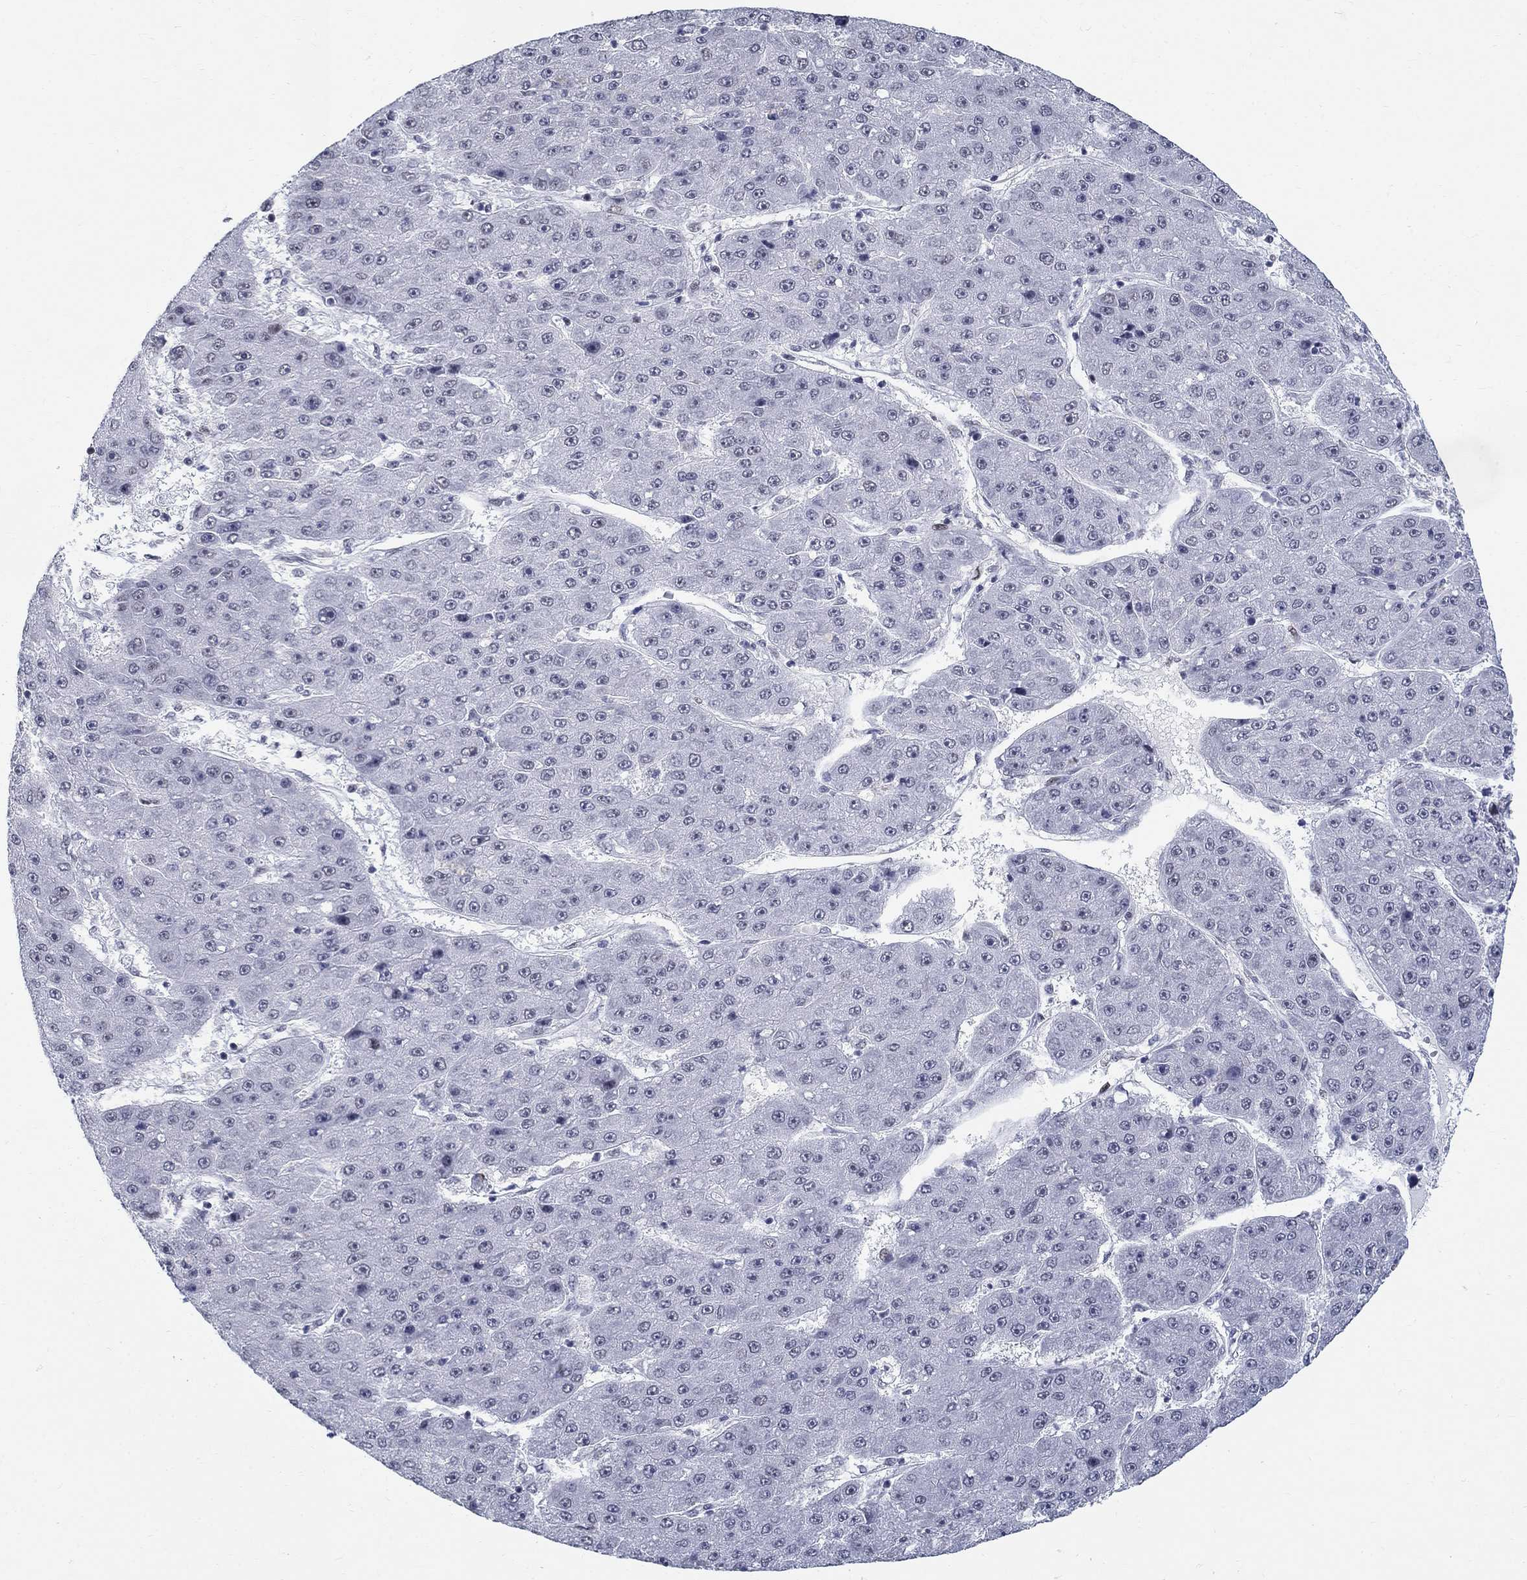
{"staining": {"intensity": "negative", "quantity": "none", "location": "none"}, "tissue": "liver cancer", "cell_type": "Tumor cells", "image_type": "cancer", "snomed": [{"axis": "morphology", "description": "Carcinoma, Hepatocellular, NOS"}, {"axis": "topography", "description": "Liver"}], "caption": "A micrograph of human liver cancer (hepatocellular carcinoma) is negative for staining in tumor cells.", "gene": "BHLHE22", "patient": {"sex": "male", "age": 67}}